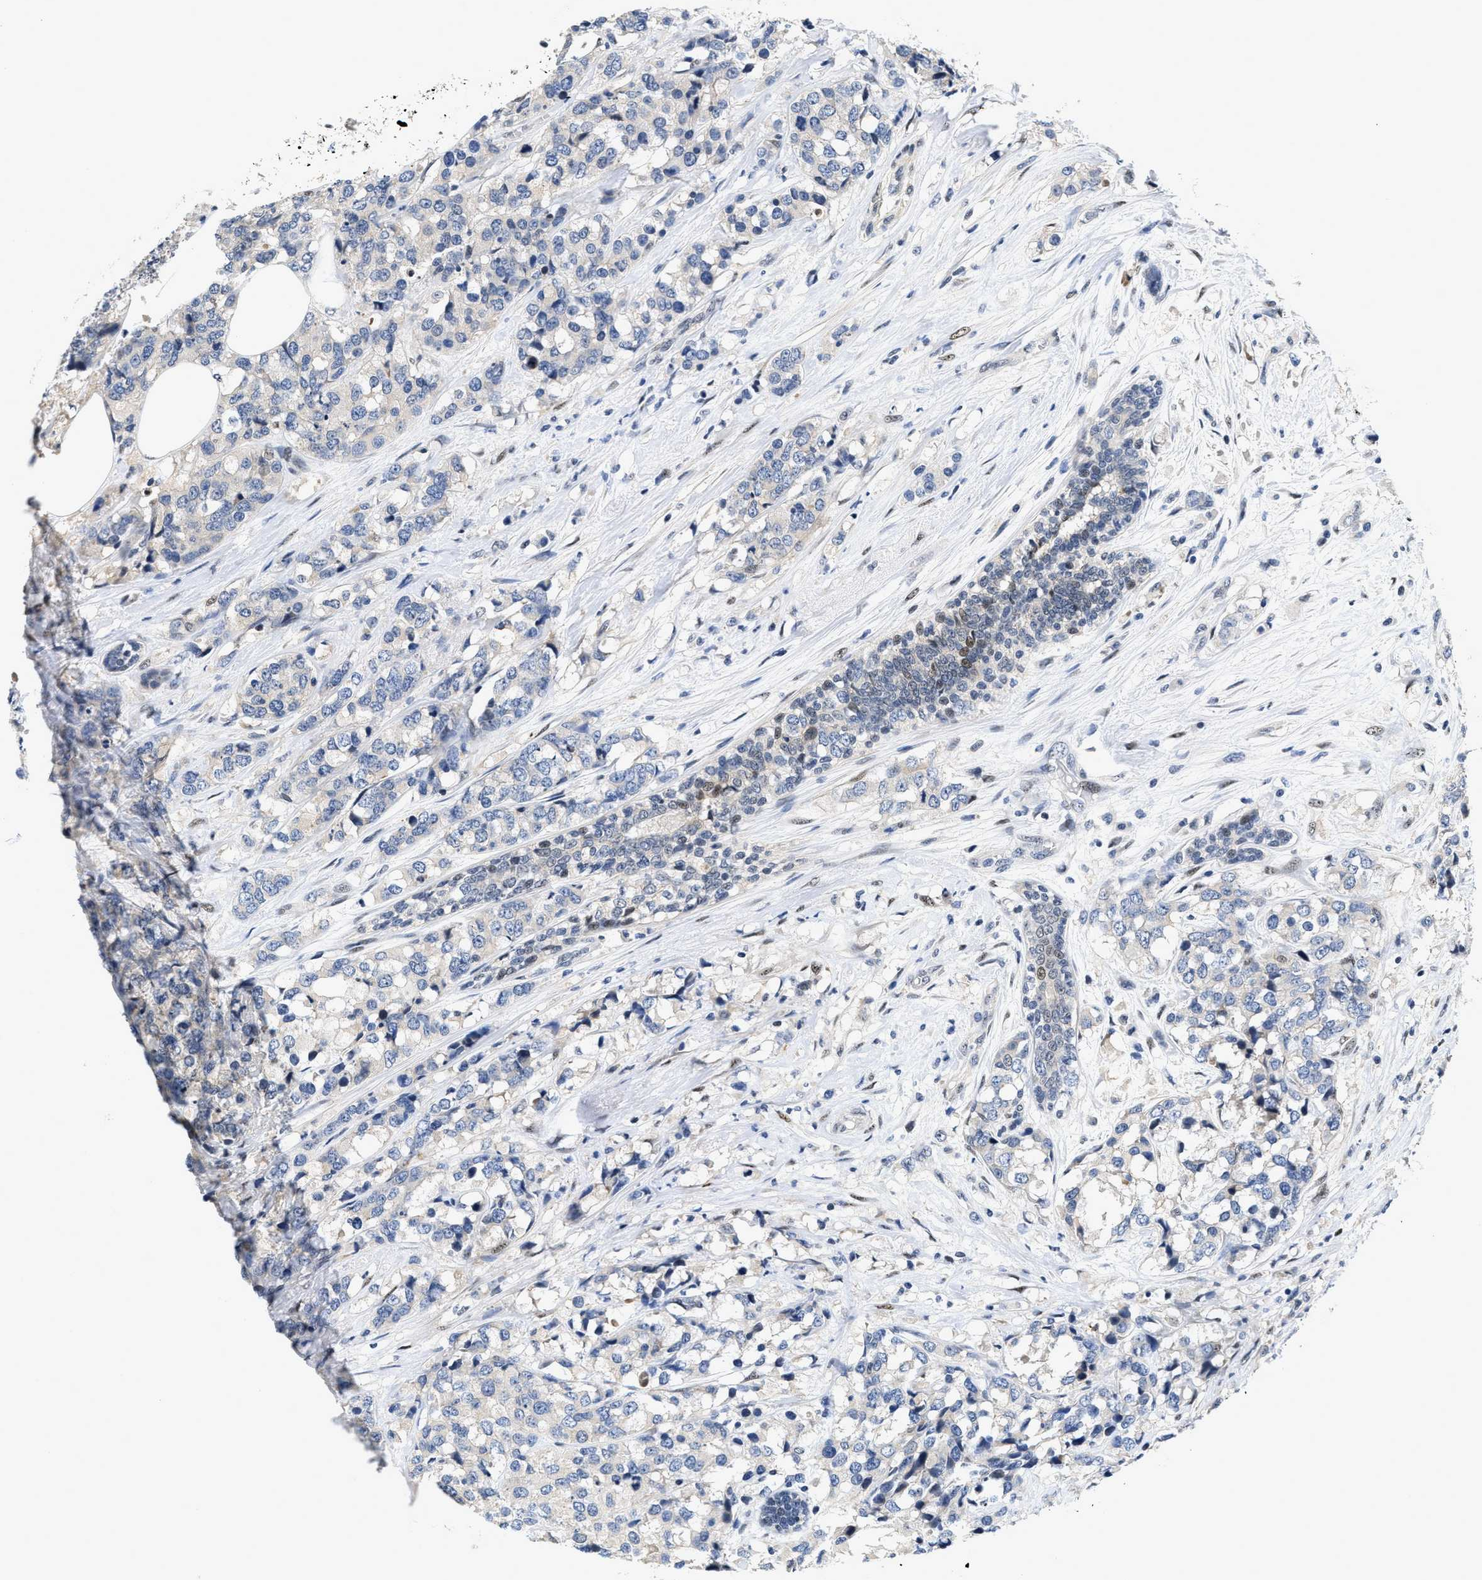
{"staining": {"intensity": "negative", "quantity": "none", "location": "none"}, "tissue": "breast cancer", "cell_type": "Tumor cells", "image_type": "cancer", "snomed": [{"axis": "morphology", "description": "Lobular carcinoma"}, {"axis": "topography", "description": "Breast"}], "caption": "Histopathology image shows no protein expression in tumor cells of breast cancer tissue. (DAB IHC, high magnification).", "gene": "VIP", "patient": {"sex": "female", "age": 59}}